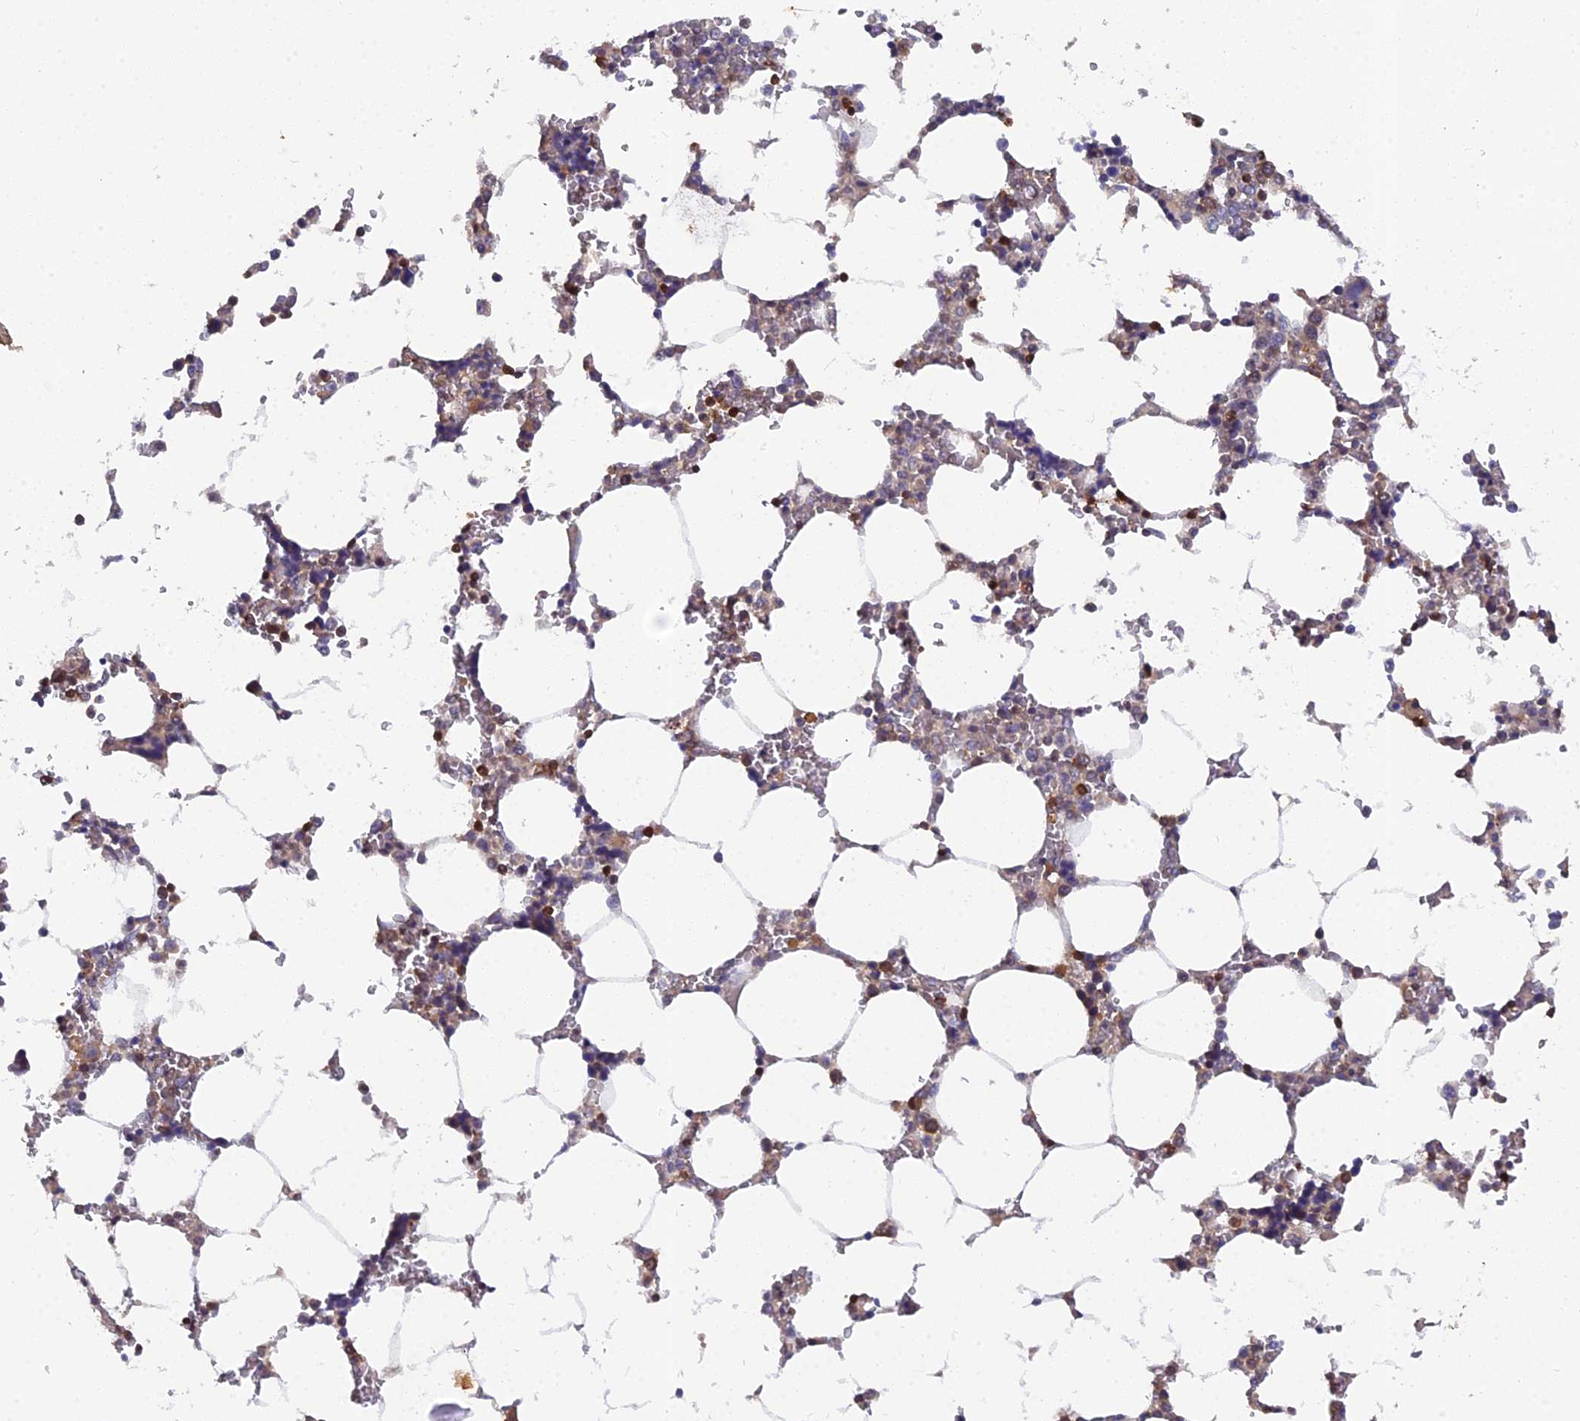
{"staining": {"intensity": "moderate", "quantity": "25%-75%", "location": "cytoplasmic/membranous,nuclear"}, "tissue": "bone marrow", "cell_type": "Hematopoietic cells", "image_type": "normal", "snomed": [{"axis": "morphology", "description": "Normal tissue, NOS"}, {"axis": "topography", "description": "Bone marrow"}], "caption": "High-power microscopy captured an immunohistochemistry image of normal bone marrow, revealing moderate cytoplasmic/membranous,nuclear expression in approximately 25%-75% of hematopoietic cells.", "gene": "GALK2", "patient": {"sex": "male", "age": 64}}